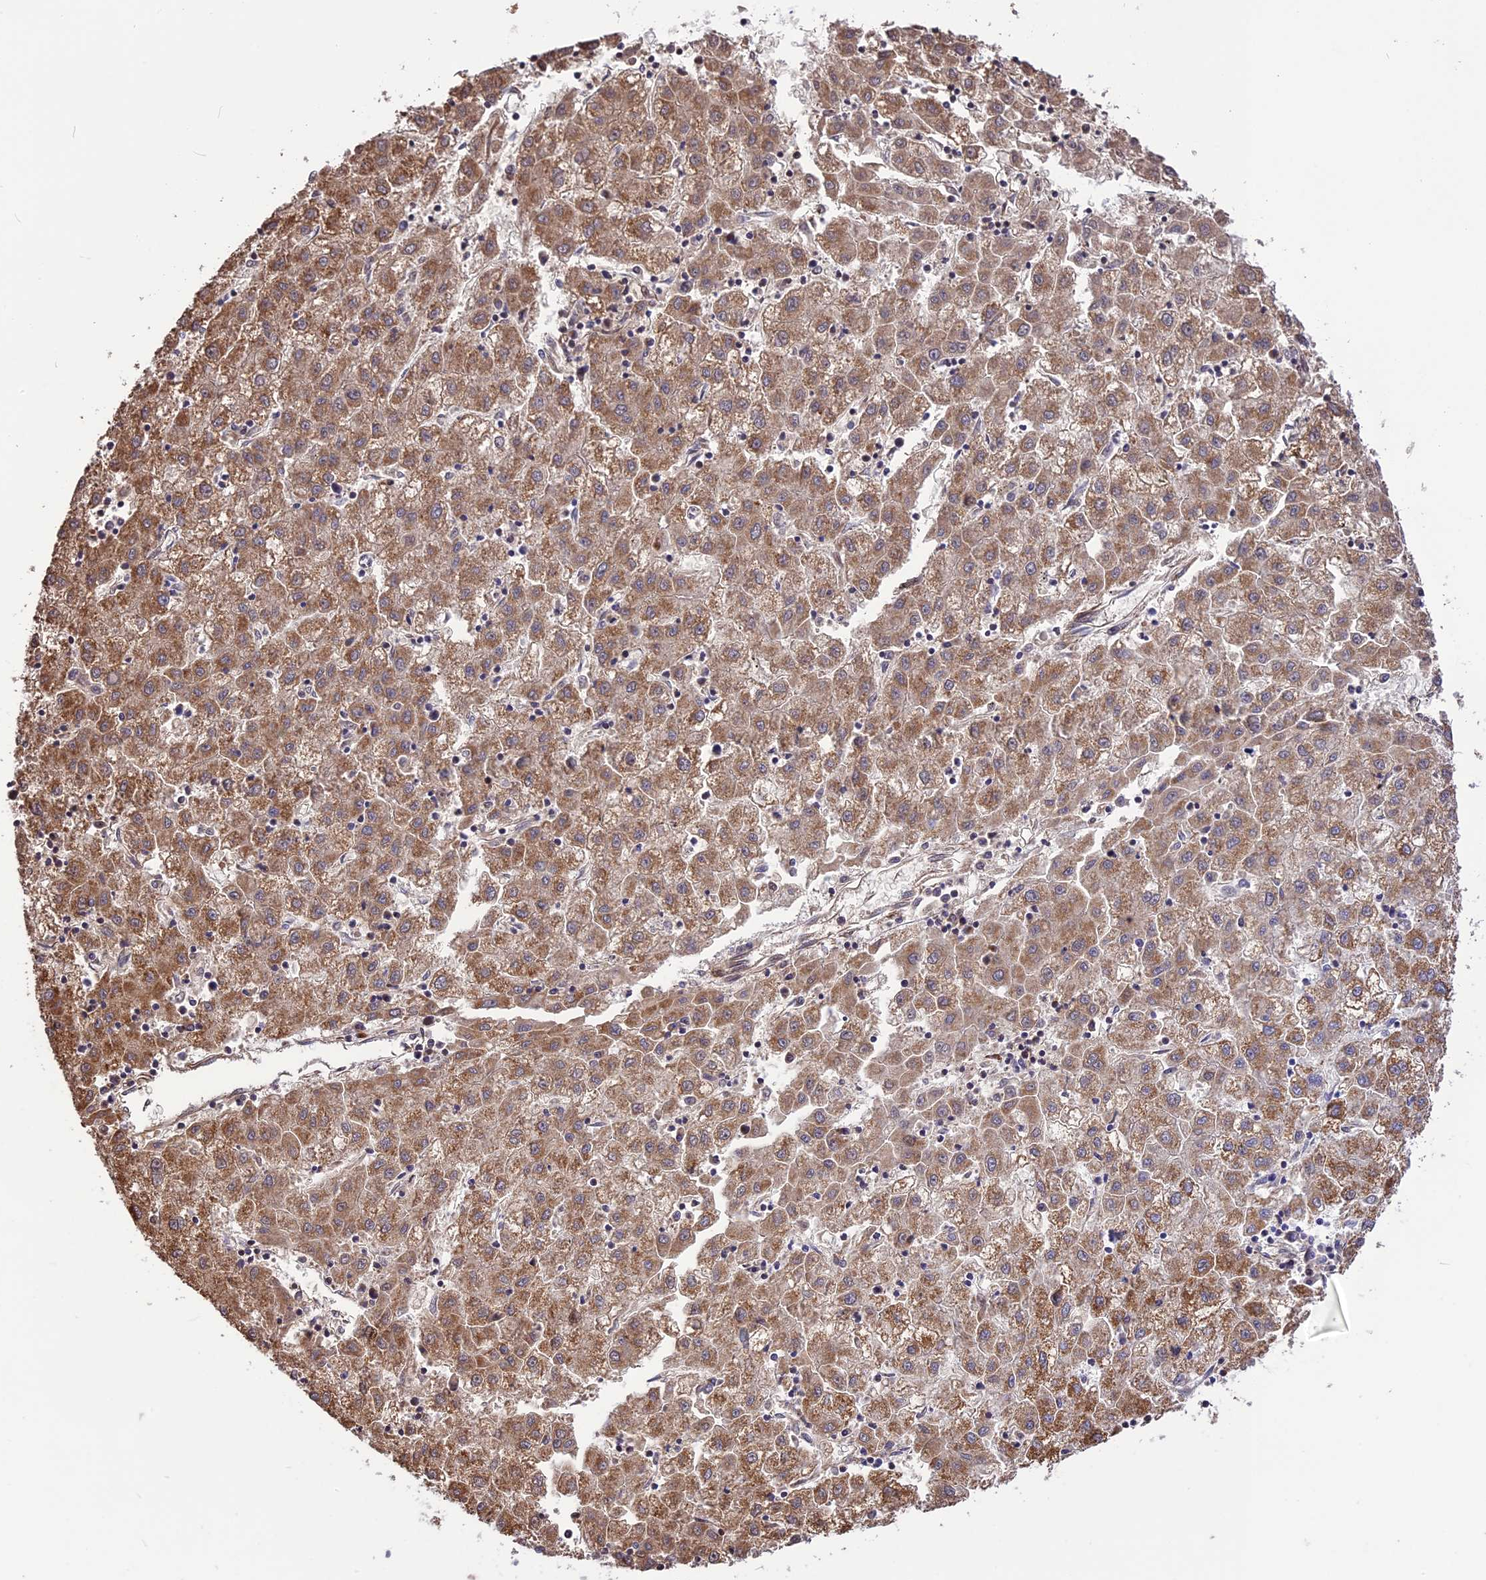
{"staining": {"intensity": "moderate", "quantity": ">75%", "location": "cytoplasmic/membranous"}, "tissue": "liver cancer", "cell_type": "Tumor cells", "image_type": "cancer", "snomed": [{"axis": "morphology", "description": "Carcinoma, Hepatocellular, NOS"}, {"axis": "topography", "description": "Liver"}], "caption": "A medium amount of moderate cytoplasmic/membranous expression is seen in approximately >75% of tumor cells in liver cancer tissue. The staining is performed using DAB brown chromogen to label protein expression. The nuclei are counter-stained blue using hematoxylin.", "gene": "DOC2B", "patient": {"sex": "male", "age": 72}}